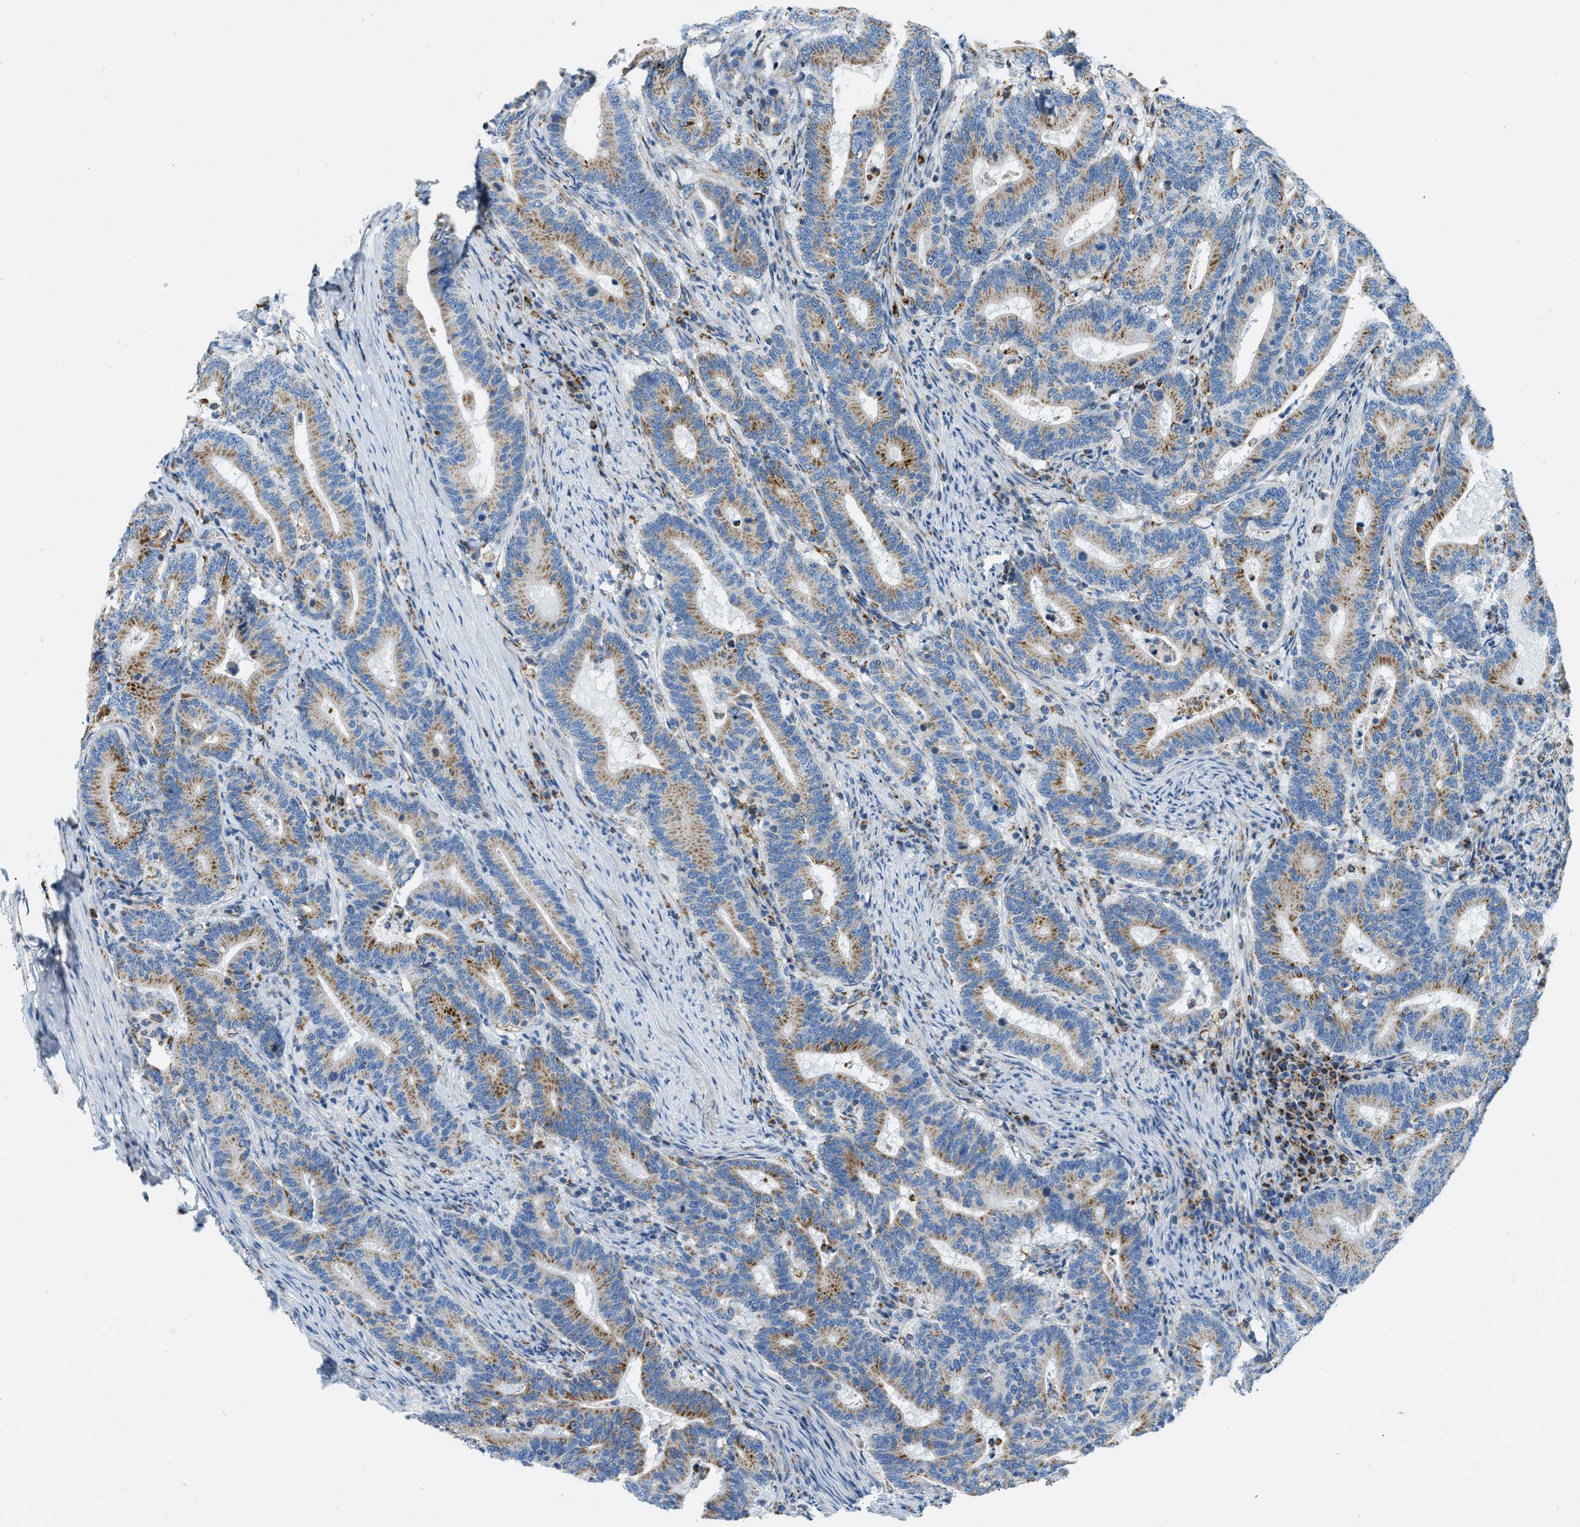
{"staining": {"intensity": "moderate", "quantity": ">75%", "location": "cytoplasmic/membranous"}, "tissue": "colorectal cancer", "cell_type": "Tumor cells", "image_type": "cancer", "snomed": [{"axis": "morphology", "description": "Adenocarcinoma, NOS"}, {"axis": "topography", "description": "Colon"}], "caption": "Protein staining shows moderate cytoplasmic/membranous staining in about >75% of tumor cells in colorectal cancer (adenocarcinoma).", "gene": "ACADVL", "patient": {"sex": "female", "age": 66}}